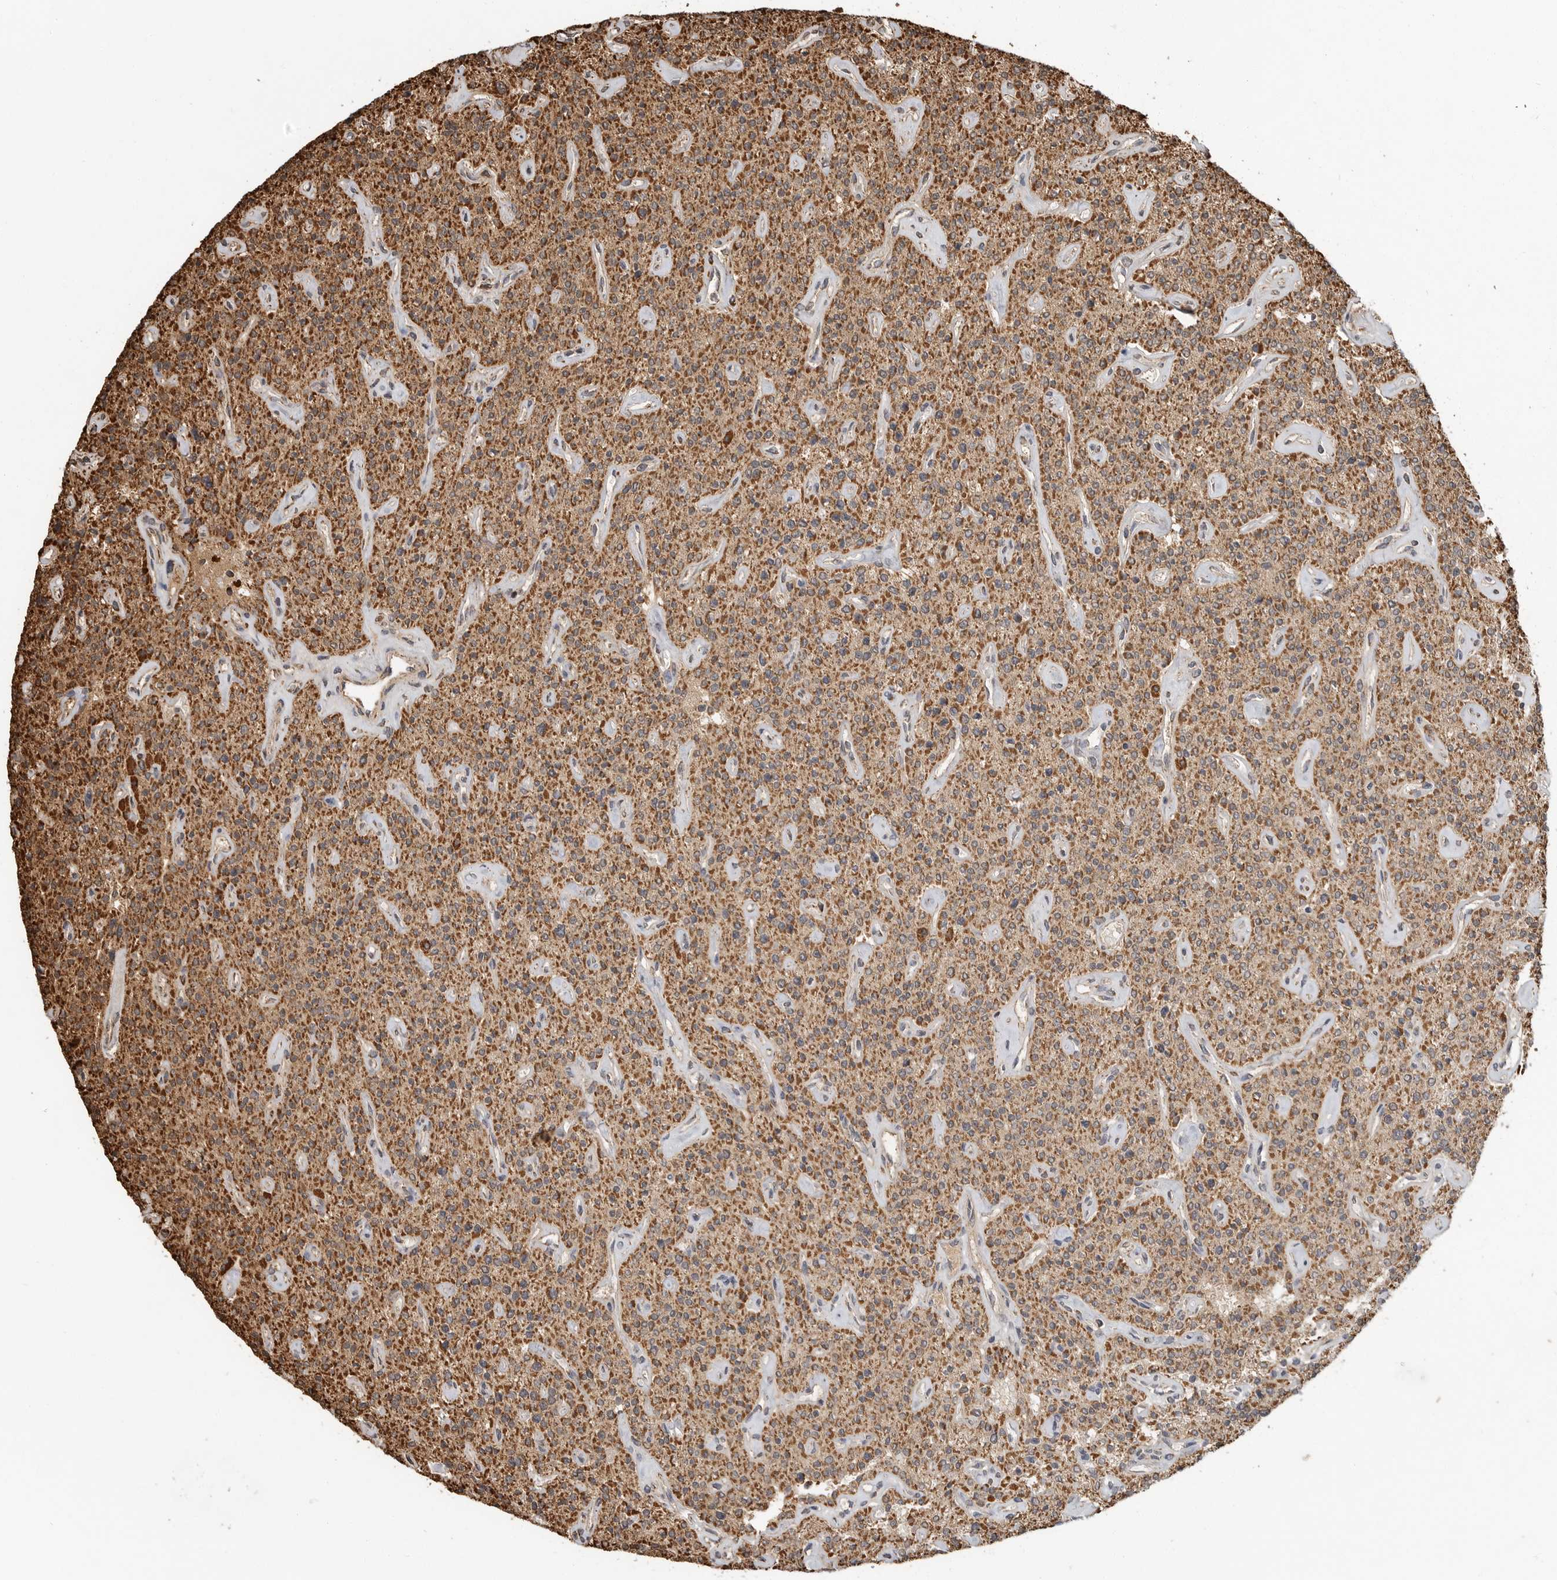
{"staining": {"intensity": "moderate", "quantity": ">75%", "location": "cytoplasmic/membranous"}, "tissue": "parathyroid gland", "cell_type": "Glandular cells", "image_type": "normal", "snomed": [{"axis": "morphology", "description": "Normal tissue, NOS"}, {"axis": "topography", "description": "Parathyroid gland"}], "caption": "Immunohistochemistry (IHC) histopathology image of normal parathyroid gland stained for a protein (brown), which shows medium levels of moderate cytoplasmic/membranous expression in about >75% of glandular cells.", "gene": "GCNT2", "patient": {"sex": "male", "age": 46}}